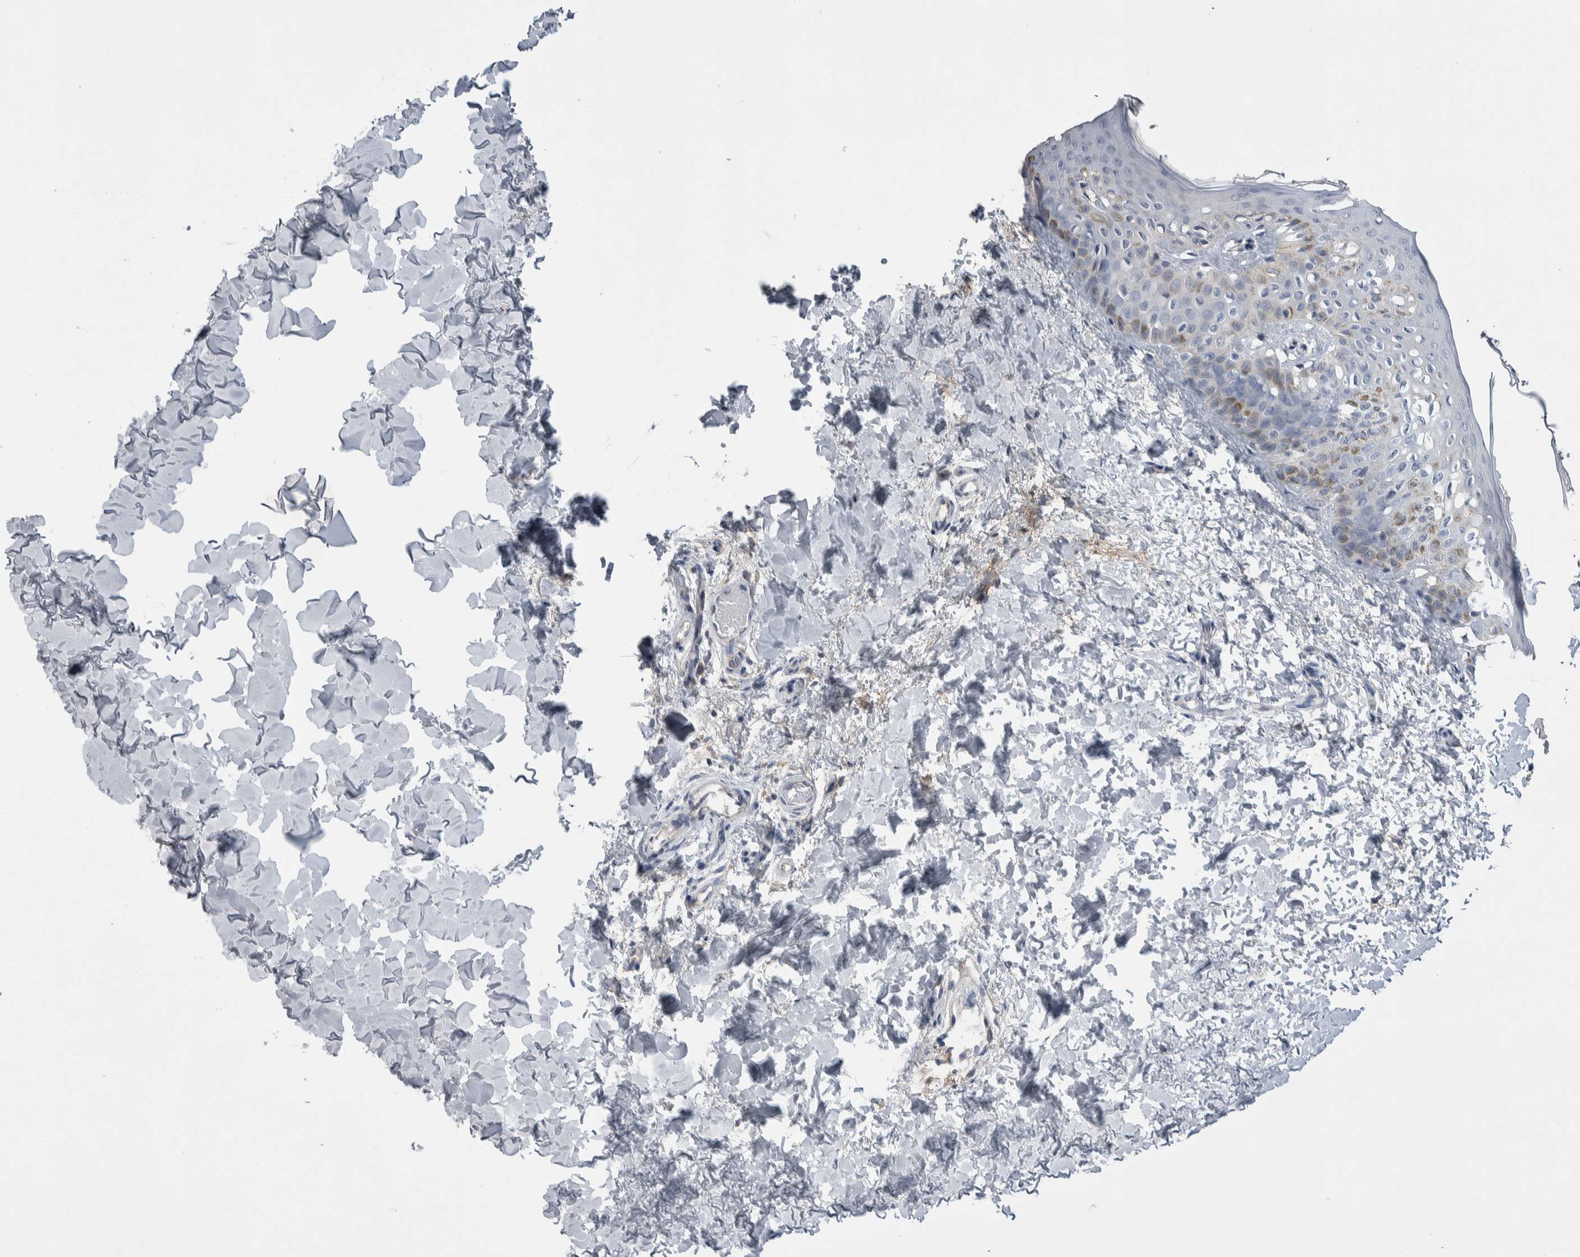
{"staining": {"intensity": "negative", "quantity": "none", "location": "none"}, "tissue": "skin", "cell_type": "Fibroblasts", "image_type": "normal", "snomed": [{"axis": "morphology", "description": "Normal tissue, NOS"}, {"axis": "morphology", "description": "Neoplasm, benign, NOS"}, {"axis": "topography", "description": "Skin"}, {"axis": "topography", "description": "Soft tissue"}], "caption": "DAB immunohistochemical staining of unremarkable human skin displays no significant staining in fibroblasts. (DAB (3,3'-diaminobenzidine) immunohistochemistry (IHC), high magnification).", "gene": "CEP131", "patient": {"sex": "male", "age": 26}}